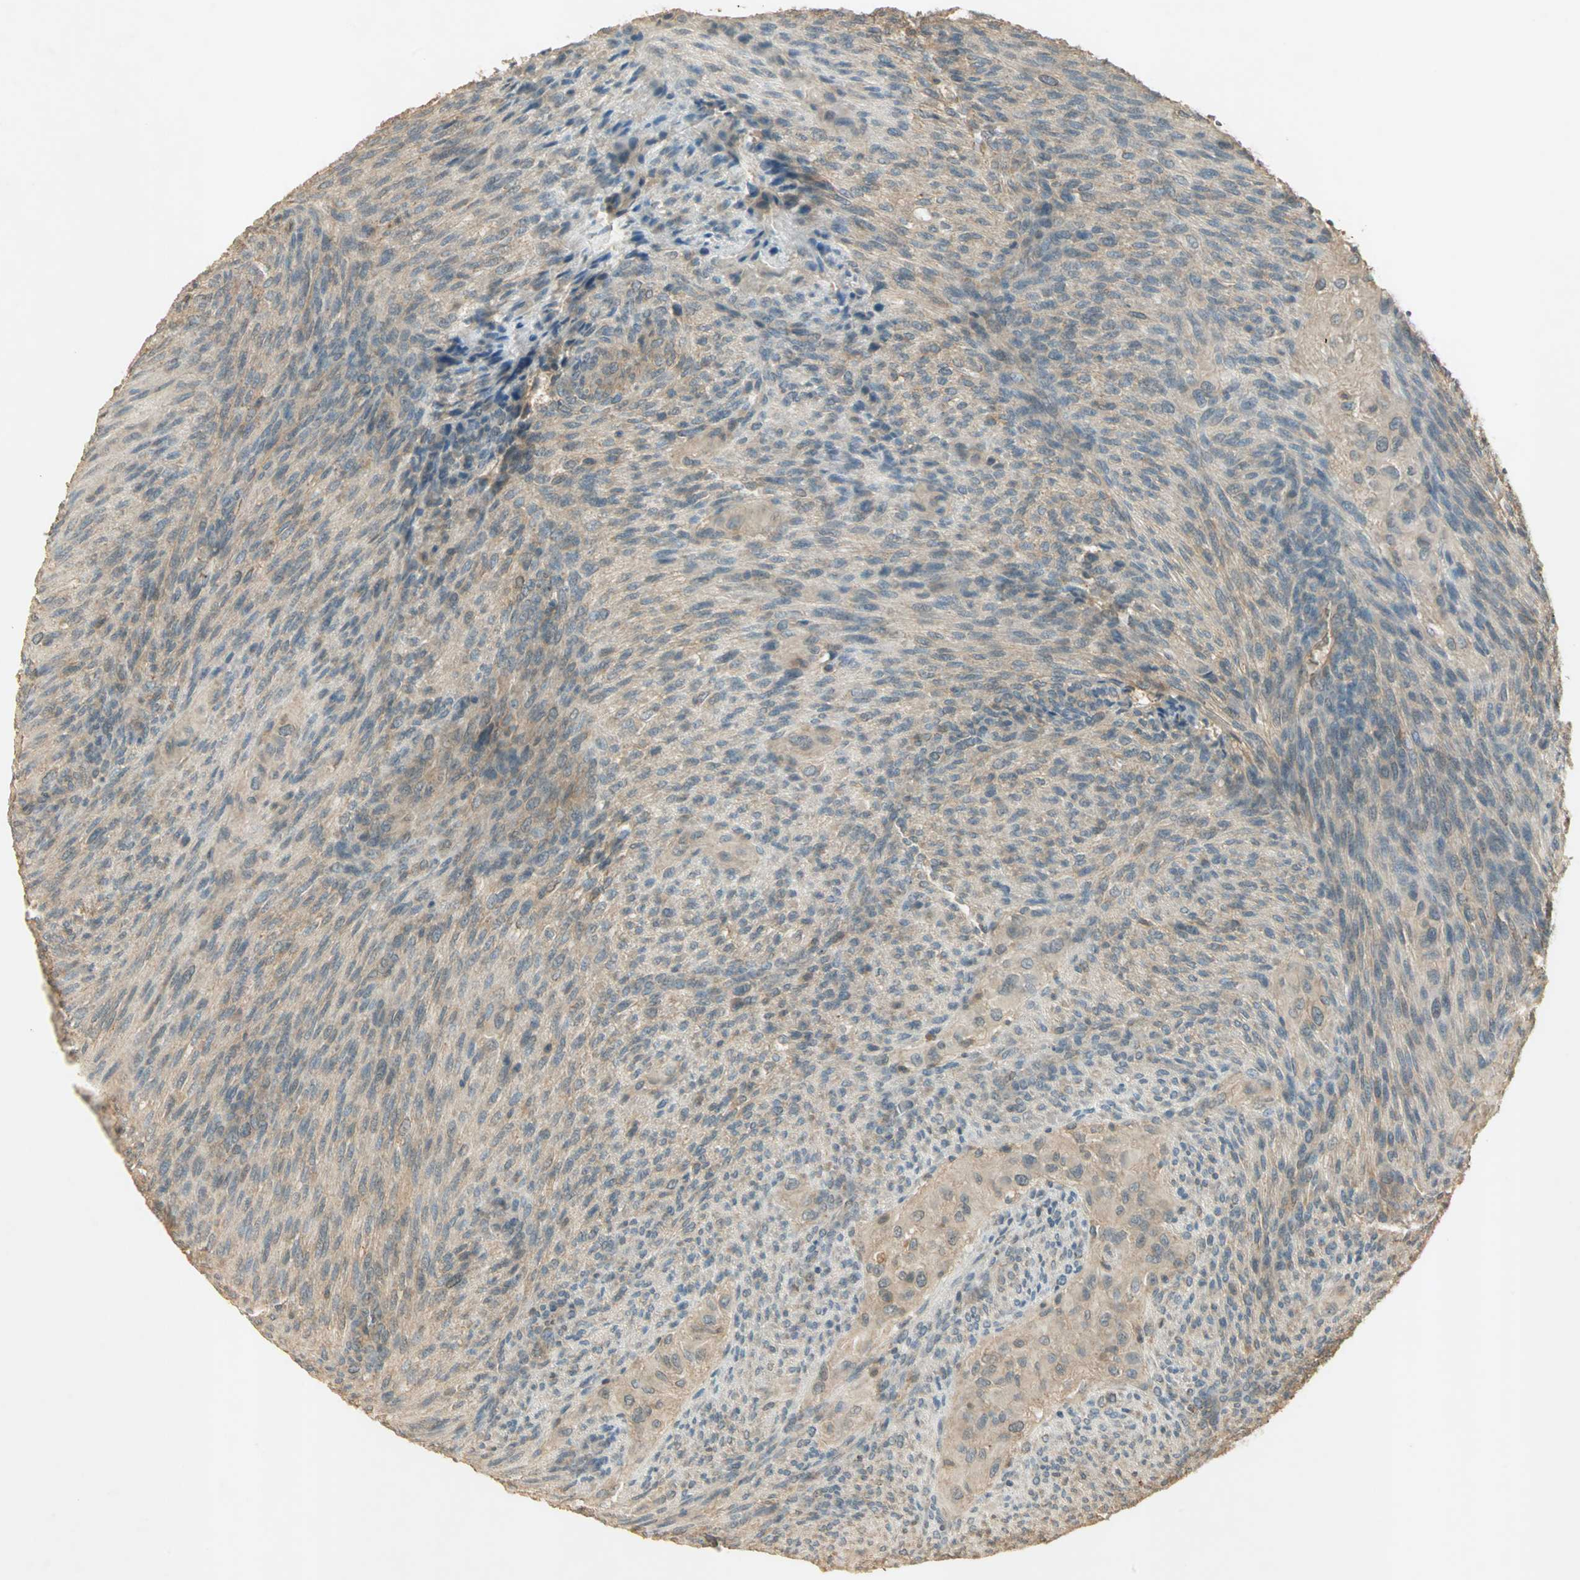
{"staining": {"intensity": "weak", "quantity": ">75%", "location": "cytoplasmic/membranous"}, "tissue": "glioma", "cell_type": "Tumor cells", "image_type": "cancer", "snomed": [{"axis": "morphology", "description": "Glioma, malignant, High grade"}, {"axis": "topography", "description": "Cerebral cortex"}], "caption": "An immunohistochemistry photomicrograph of tumor tissue is shown. Protein staining in brown shows weak cytoplasmic/membranous positivity in malignant high-grade glioma within tumor cells.", "gene": "KEAP1", "patient": {"sex": "female", "age": 55}}